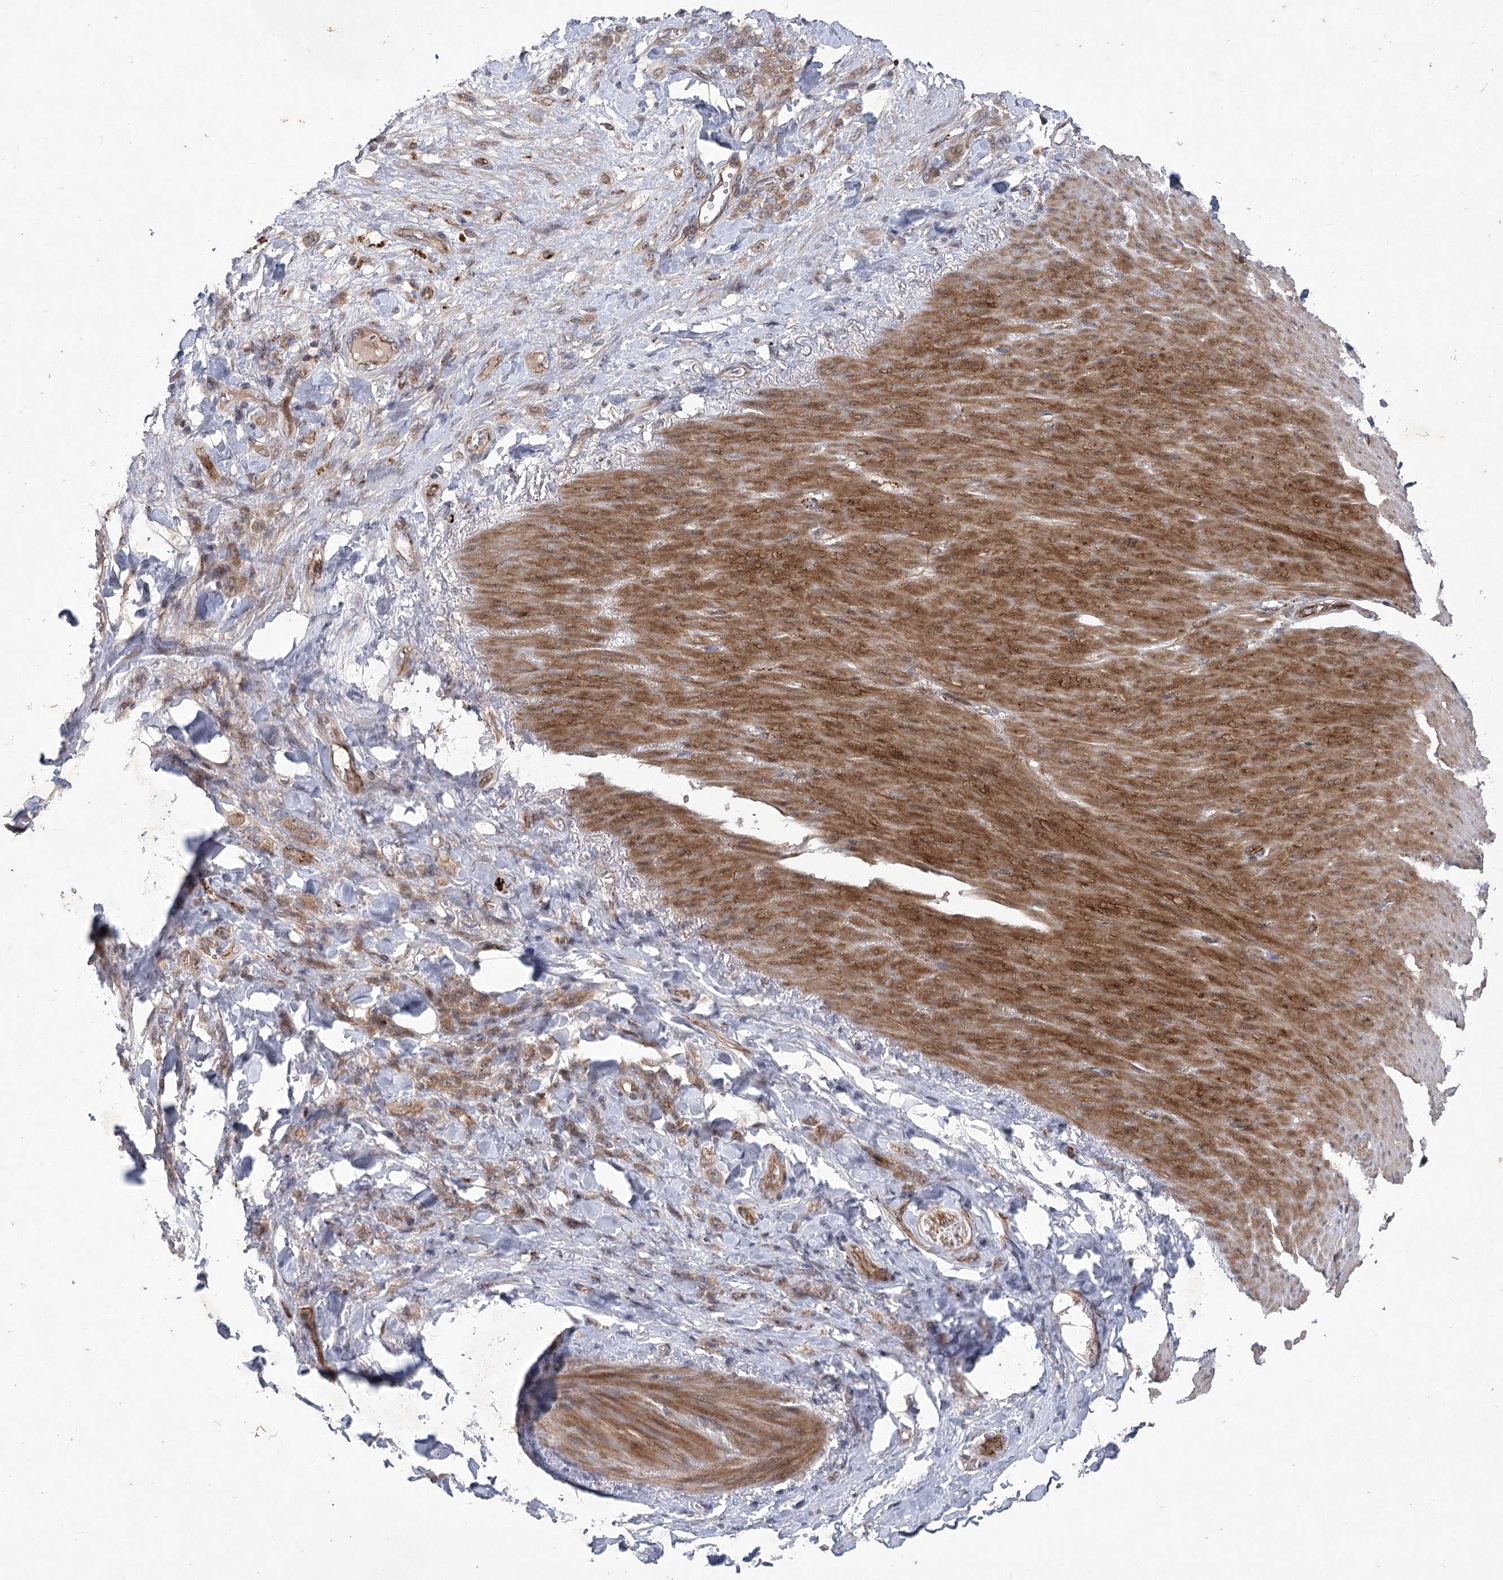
{"staining": {"intensity": "moderate", "quantity": ">75%", "location": "cytoplasmic/membranous"}, "tissue": "stomach cancer", "cell_type": "Tumor cells", "image_type": "cancer", "snomed": [{"axis": "morphology", "description": "Normal tissue, NOS"}, {"axis": "morphology", "description": "Adenocarcinoma, NOS"}, {"axis": "topography", "description": "Stomach"}], "caption": "About >75% of tumor cells in adenocarcinoma (stomach) exhibit moderate cytoplasmic/membranous protein staining as visualized by brown immunohistochemical staining.", "gene": "METTL24", "patient": {"sex": "male", "age": 82}}